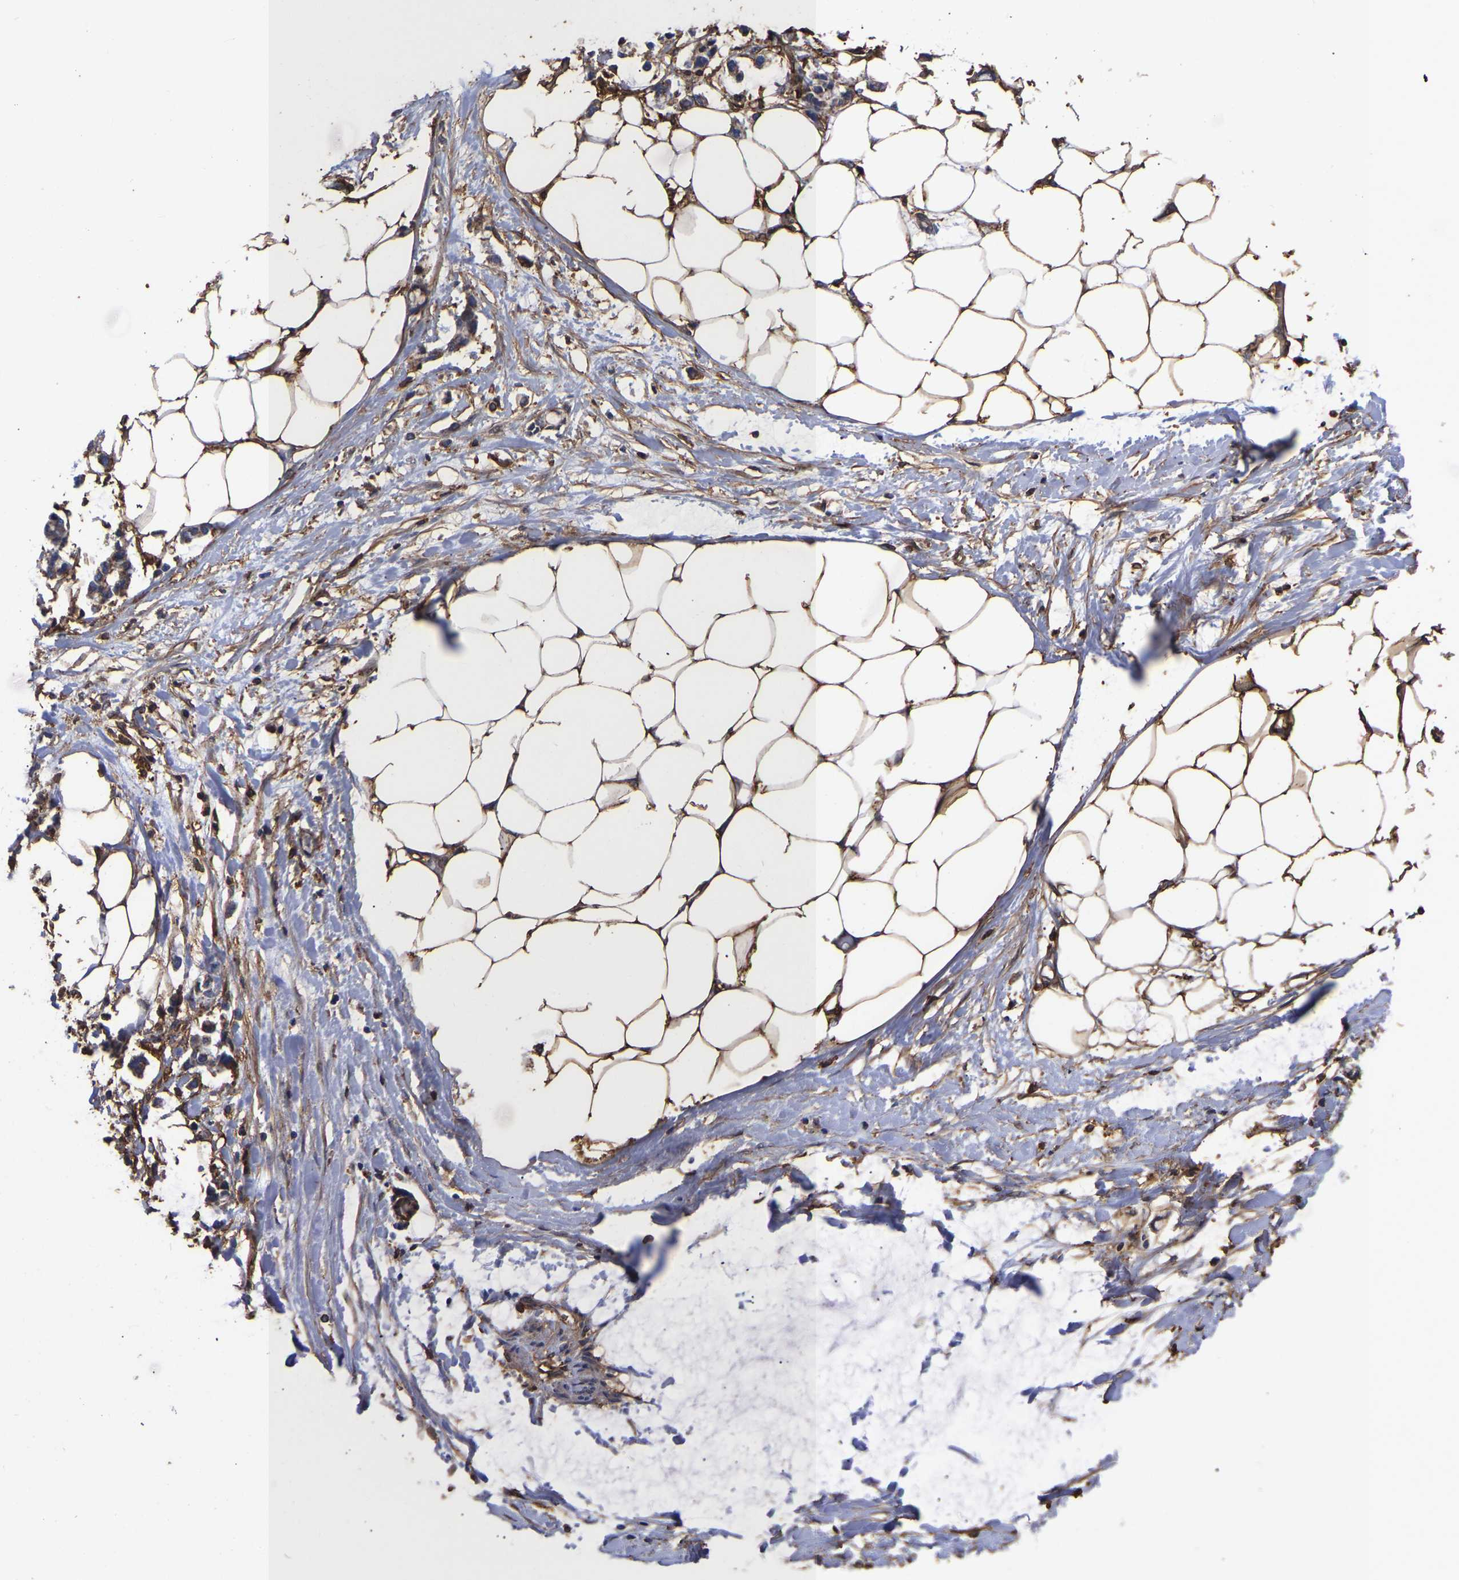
{"staining": {"intensity": "strong", "quantity": ">75%", "location": "cytoplasmic/membranous"}, "tissue": "adipose tissue", "cell_type": "Adipocytes", "image_type": "normal", "snomed": [{"axis": "morphology", "description": "Normal tissue, NOS"}, {"axis": "morphology", "description": "Adenocarcinoma, NOS"}, {"axis": "topography", "description": "Colon"}, {"axis": "topography", "description": "Peripheral nerve tissue"}], "caption": "Immunohistochemistry (IHC) of benign adipose tissue reveals high levels of strong cytoplasmic/membranous staining in about >75% of adipocytes.", "gene": "LIF", "patient": {"sex": "male", "age": 14}}